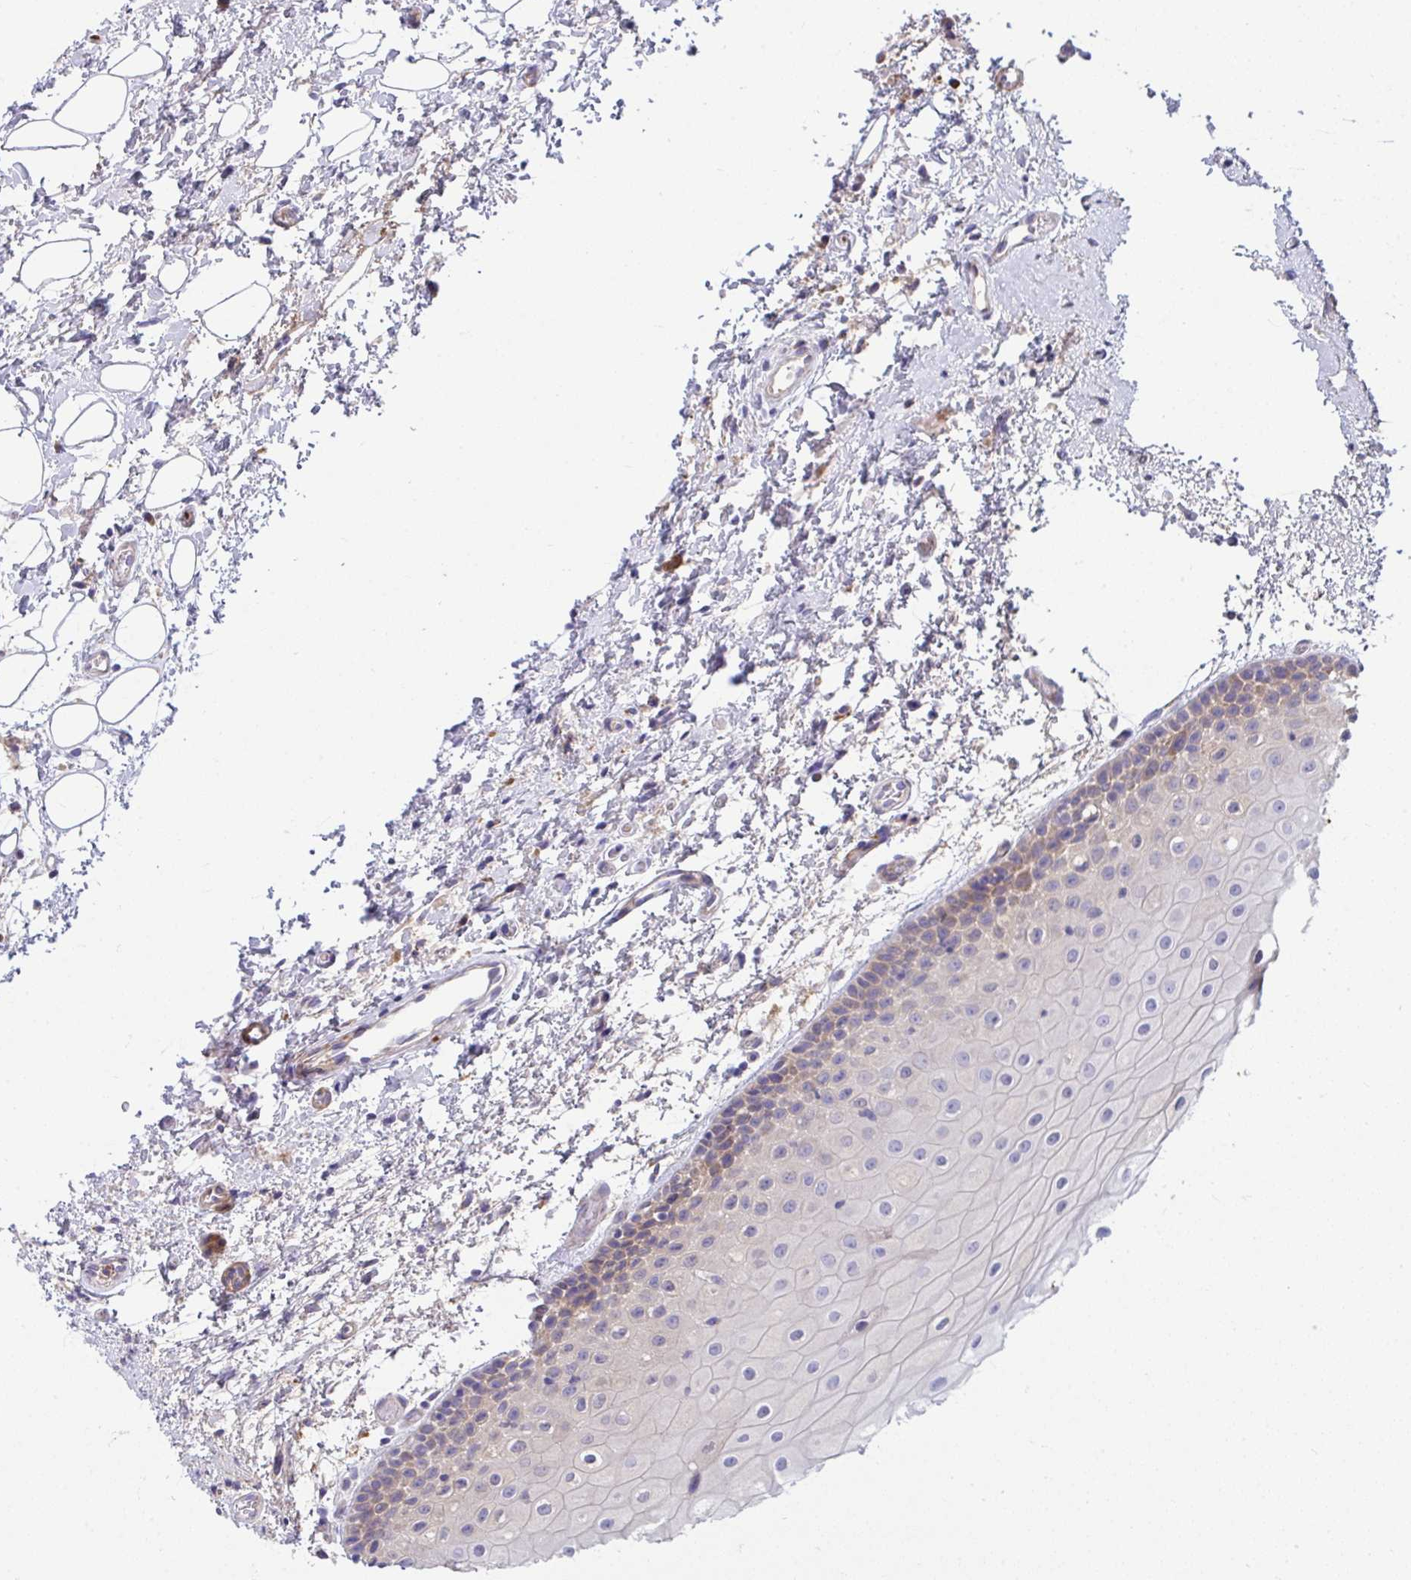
{"staining": {"intensity": "weak", "quantity": "<25%", "location": "cytoplasmic/membranous"}, "tissue": "oral mucosa", "cell_type": "Squamous epithelial cells", "image_type": "normal", "snomed": [{"axis": "morphology", "description": "Normal tissue, NOS"}, {"axis": "topography", "description": "Oral tissue"}], "caption": "This is a image of immunohistochemistry (IHC) staining of unremarkable oral mucosa, which shows no expression in squamous epithelial cells.", "gene": "PIGZ", "patient": {"sex": "female", "age": 82}}